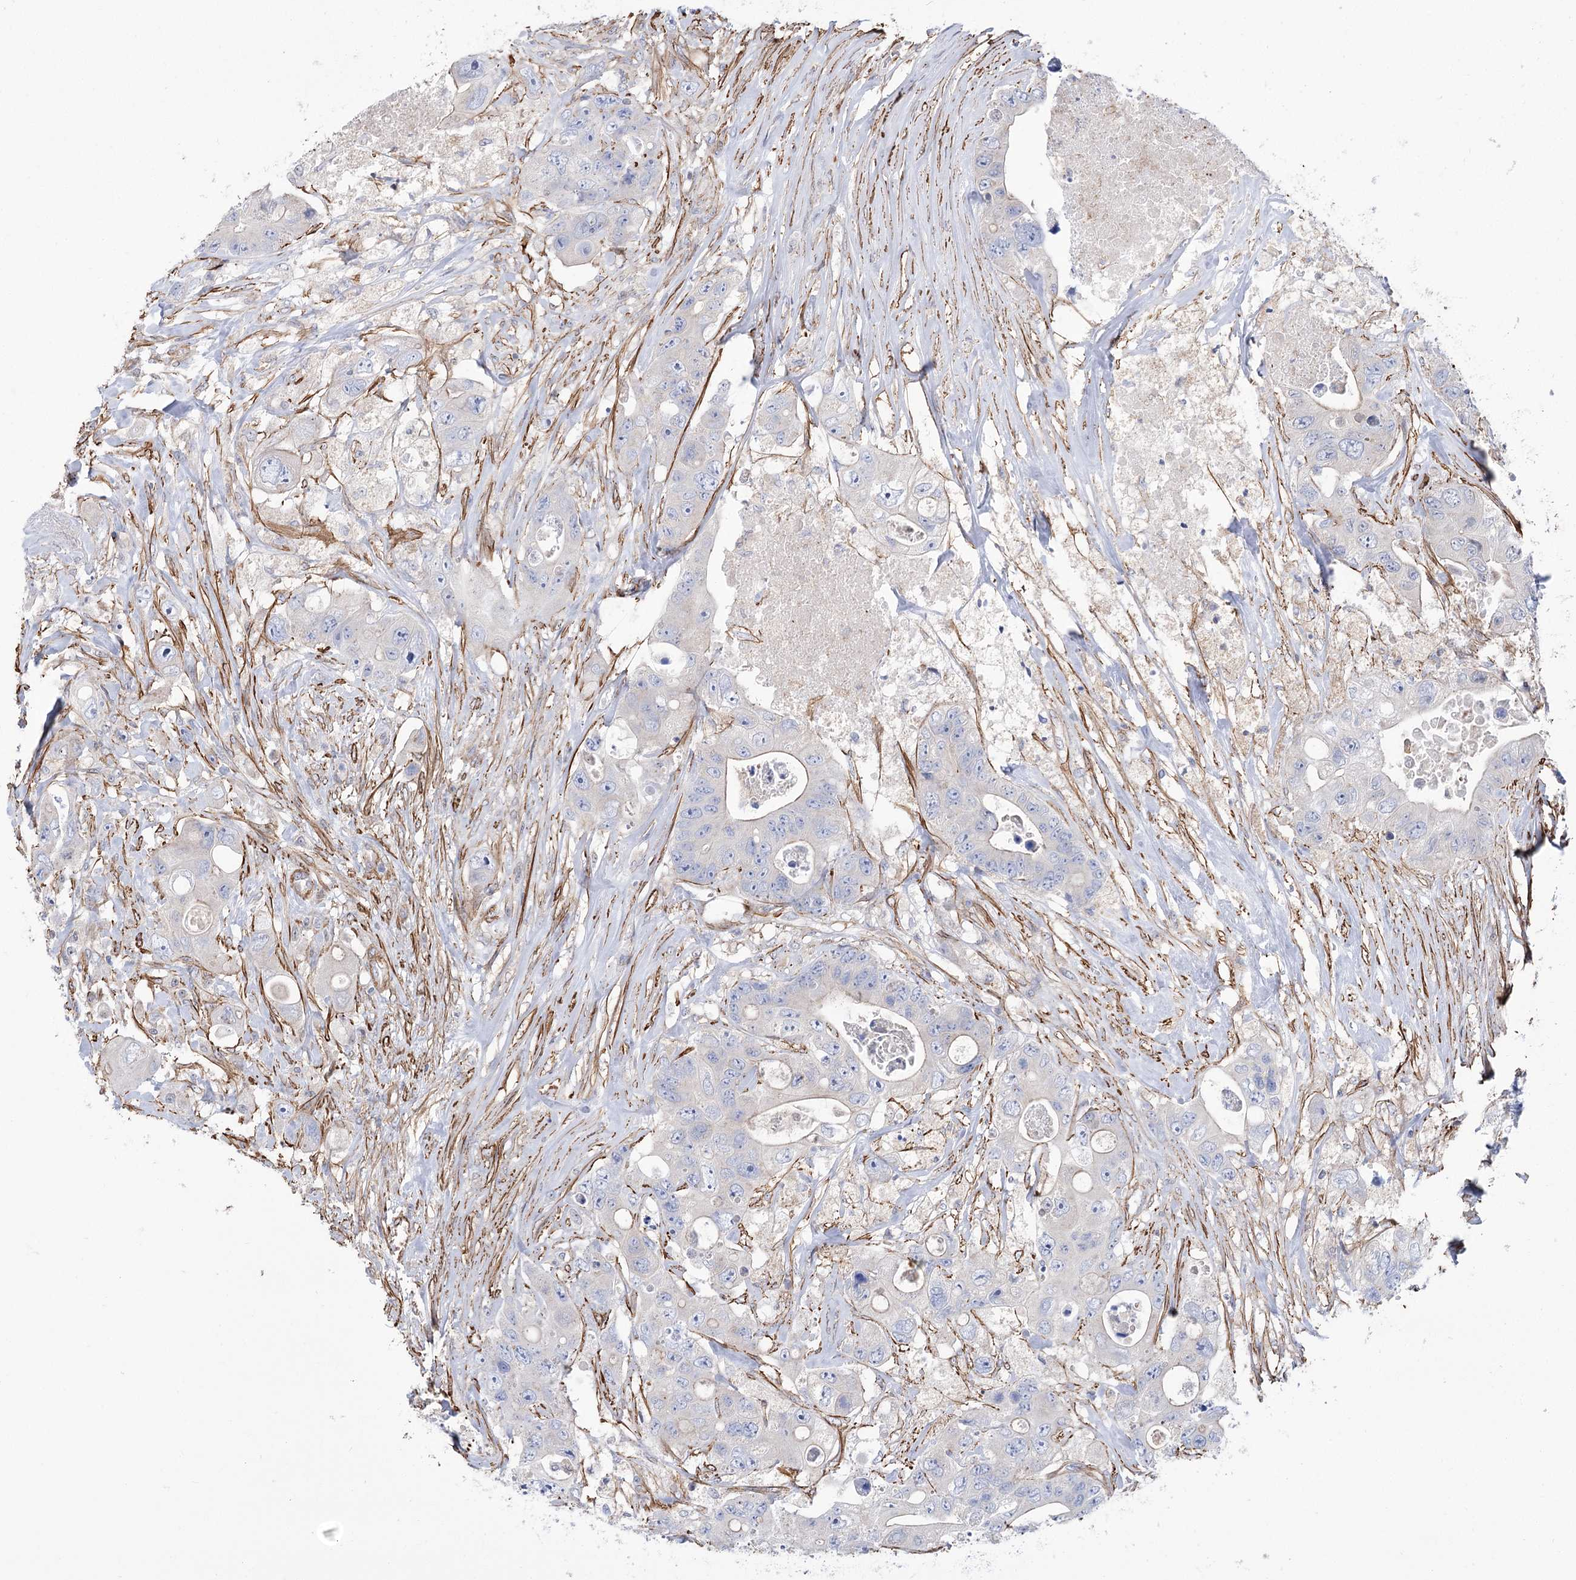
{"staining": {"intensity": "negative", "quantity": "none", "location": "none"}, "tissue": "colorectal cancer", "cell_type": "Tumor cells", "image_type": "cancer", "snomed": [{"axis": "morphology", "description": "Adenocarcinoma, NOS"}, {"axis": "topography", "description": "Colon"}], "caption": "A high-resolution image shows immunohistochemistry staining of colorectal cancer (adenocarcinoma), which displays no significant staining in tumor cells.", "gene": "WASHC3", "patient": {"sex": "female", "age": 46}}